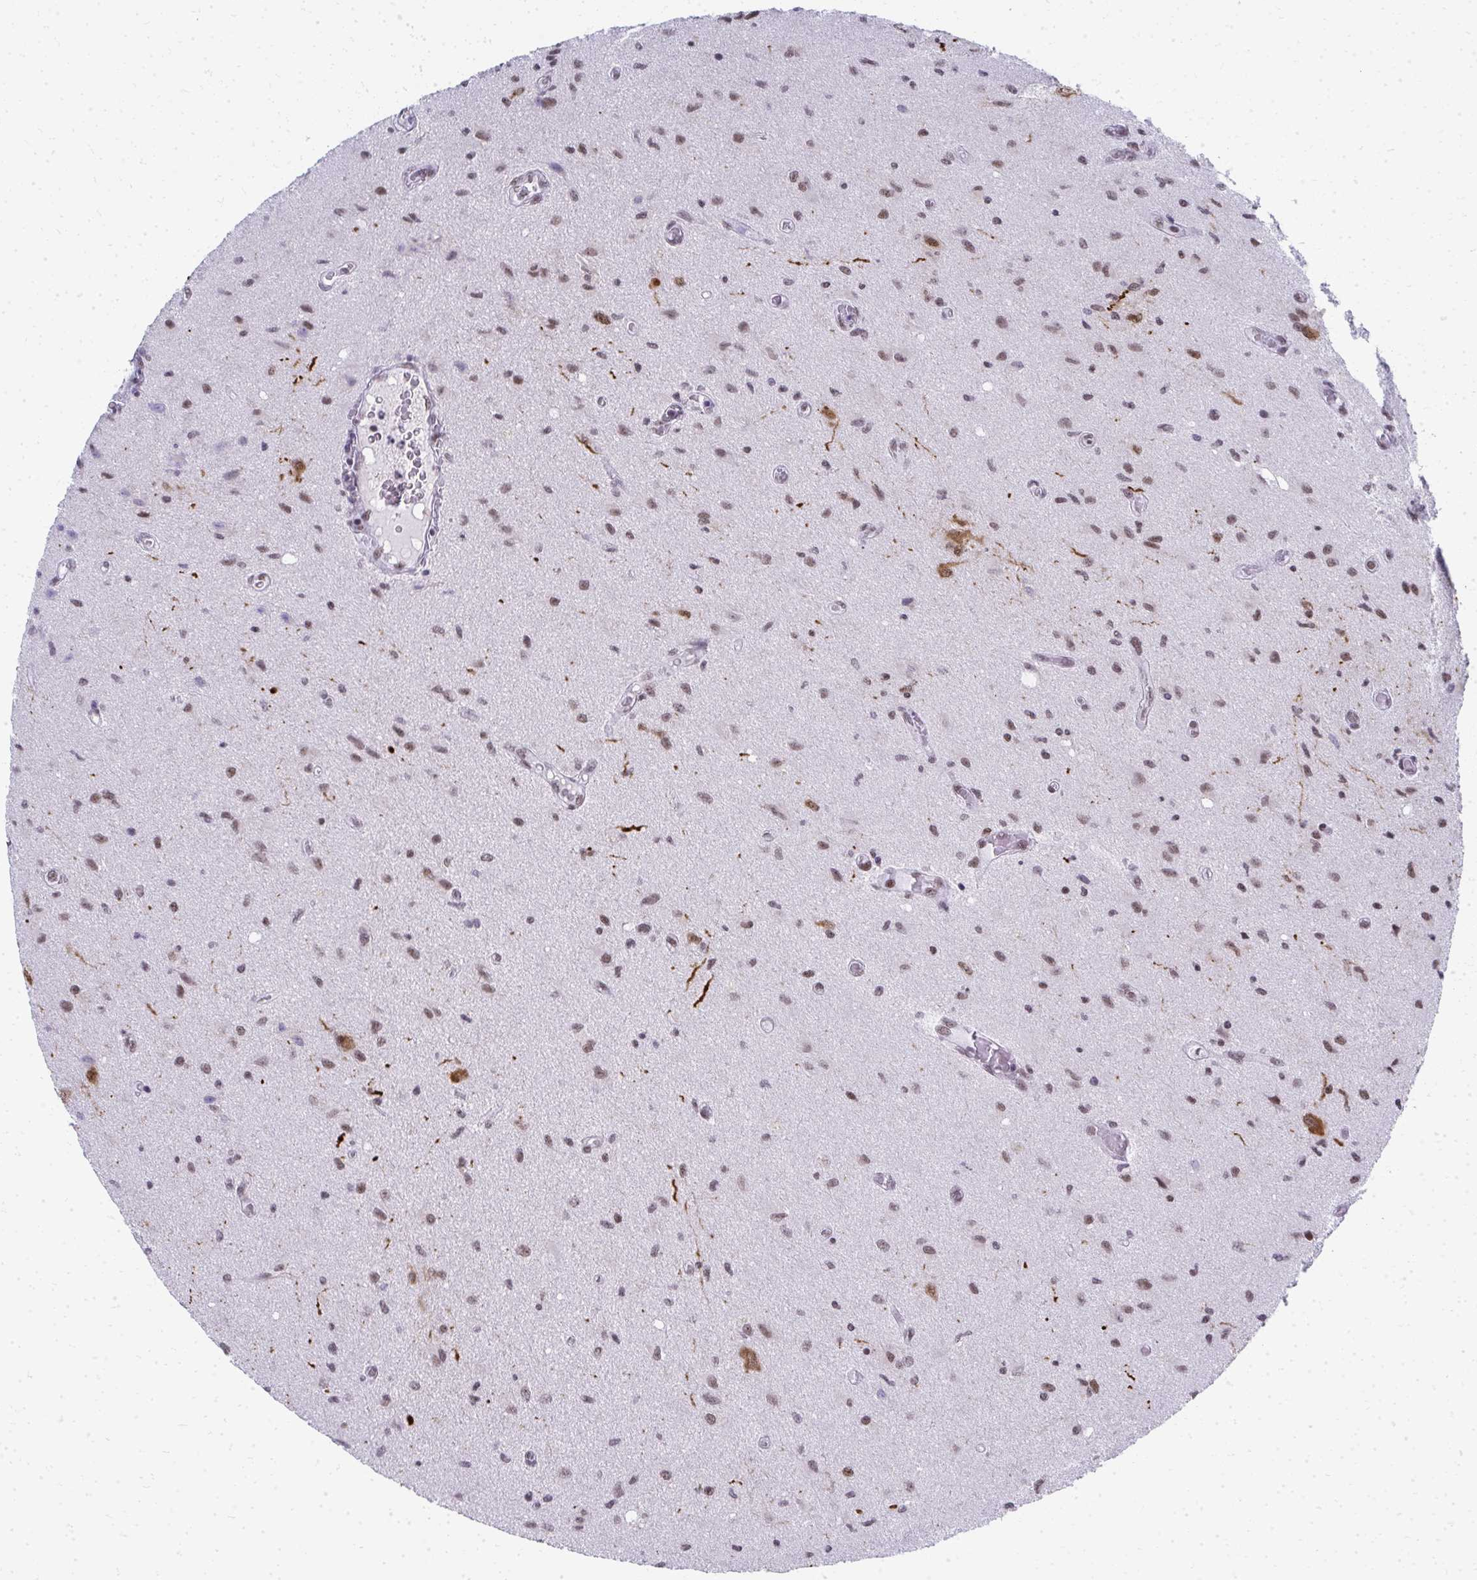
{"staining": {"intensity": "moderate", "quantity": "25%-75%", "location": "nuclear"}, "tissue": "glioma", "cell_type": "Tumor cells", "image_type": "cancer", "snomed": [{"axis": "morphology", "description": "Glioma, malignant, High grade"}, {"axis": "topography", "description": "Brain"}], "caption": "Malignant glioma (high-grade) stained with a protein marker shows moderate staining in tumor cells.", "gene": "CREBBP", "patient": {"sex": "male", "age": 67}}